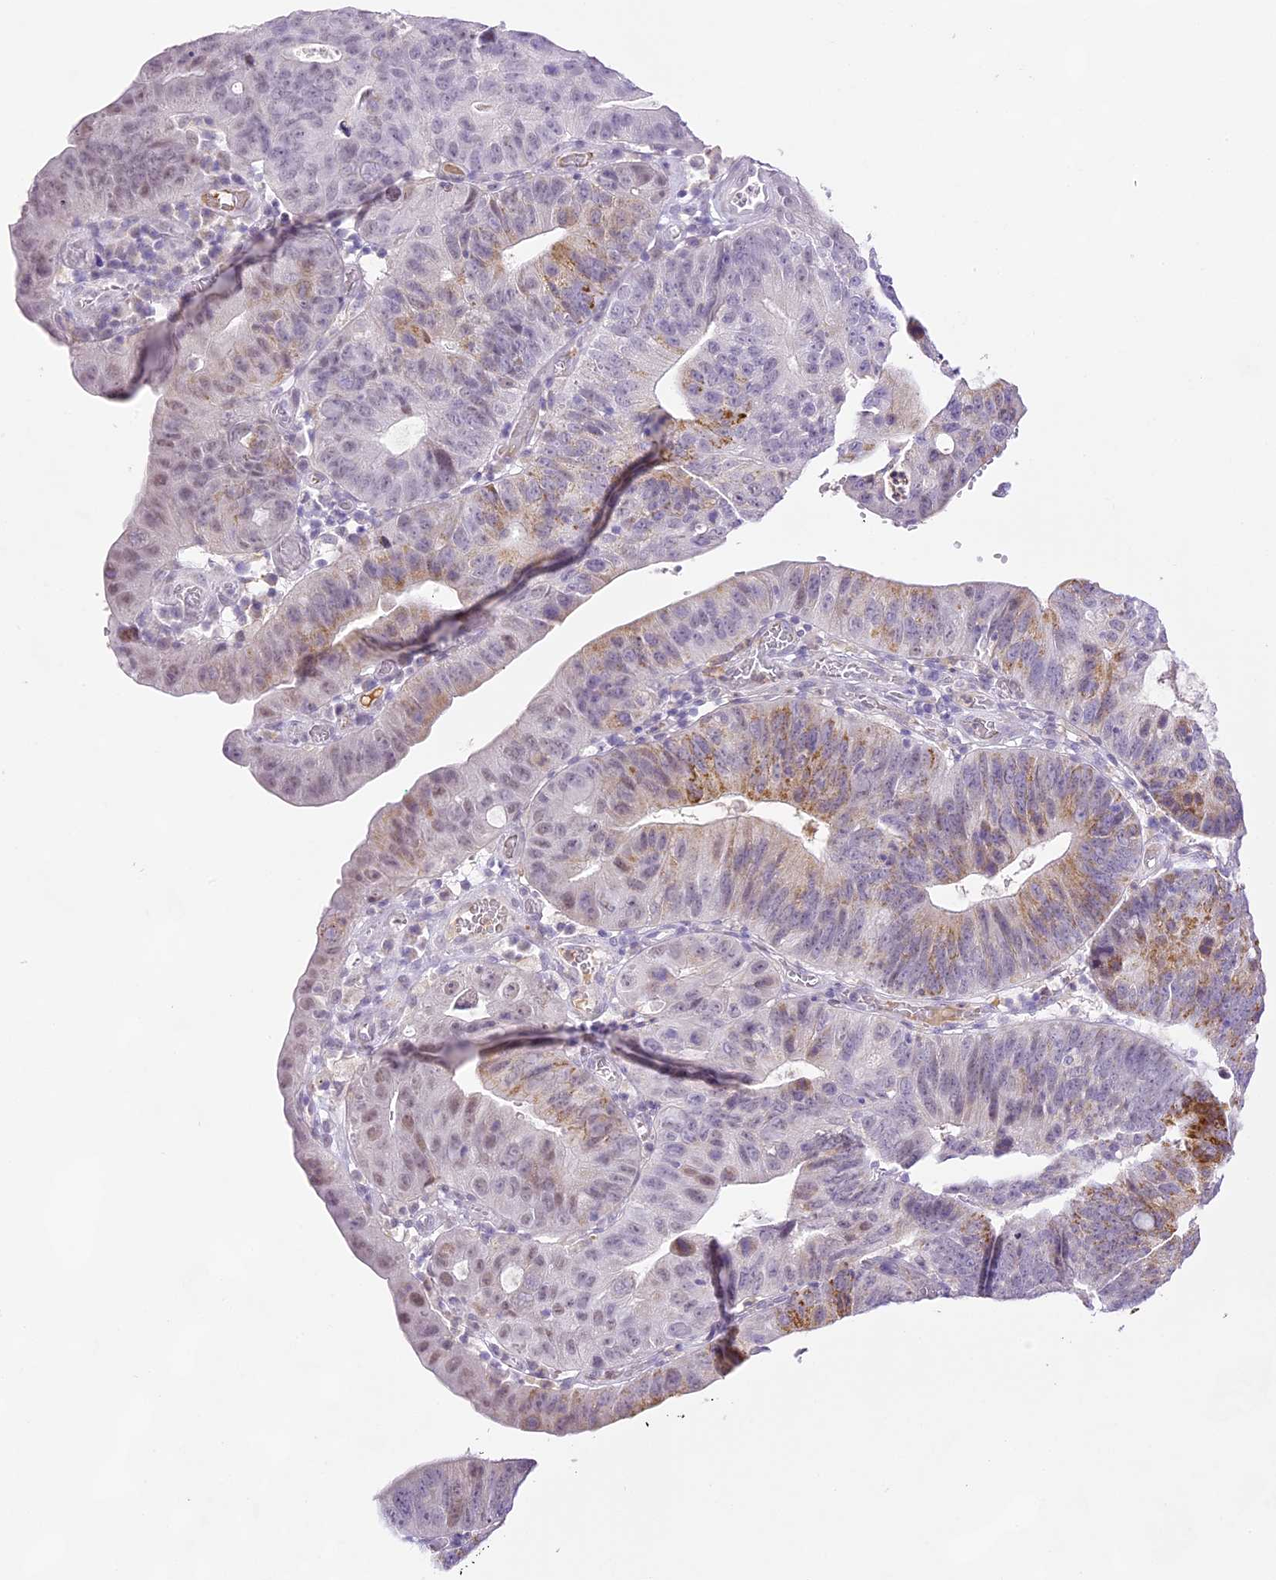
{"staining": {"intensity": "moderate", "quantity": "25%-75%", "location": "cytoplasmic/membranous"}, "tissue": "stomach cancer", "cell_type": "Tumor cells", "image_type": "cancer", "snomed": [{"axis": "morphology", "description": "Adenocarcinoma, NOS"}, {"axis": "topography", "description": "Stomach"}], "caption": "DAB immunohistochemical staining of human stomach adenocarcinoma shows moderate cytoplasmic/membranous protein staining in about 25%-75% of tumor cells. The staining was performed using DAB to visualize the protein expression in brown, while the nuclei were stained in blue with hematoxylin (Magnification: 20x).", "gene": "CCDC30", "patient": {"sex": "male", "age": 59}}